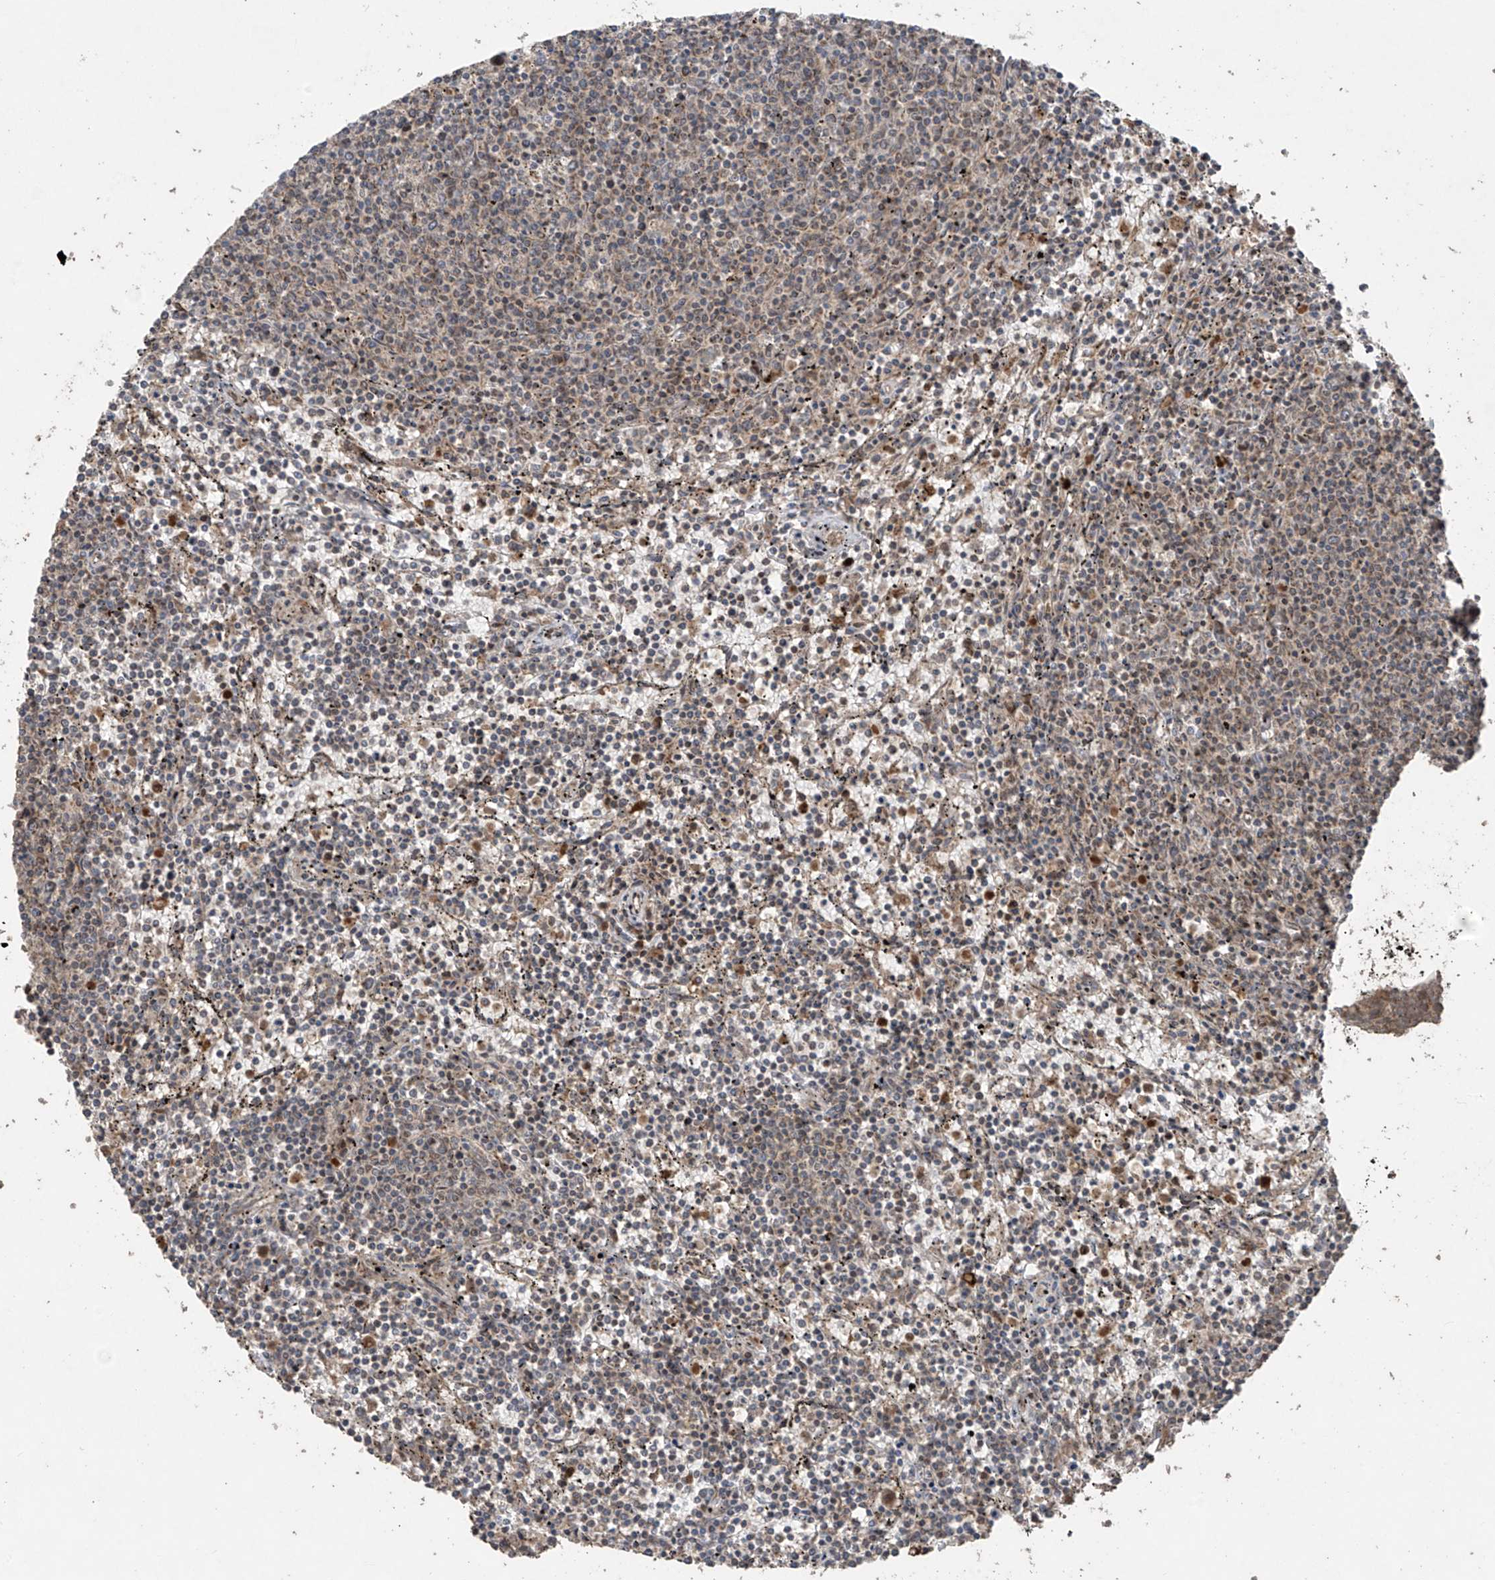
{"staining": {"intensity": "negative", "quantity": "none", "location": "none"}, "tissue": "lymphoma", "cell_type": "Tumor cells", "image_type": "cancer", "snomed": [{"axis": "morphology", "description": "Malignant lymphoma, non-Hodgkin's type, Low grade"}, {"axis": "topography", "description": "Spleen"}], "caption": "A high-resolution photomicrograph shows IHC staining of lymphoma, which shows no significant staining in tumor cells.", "gene": "PGPEP1", "patient": {"sex": "female", "age": 50}}